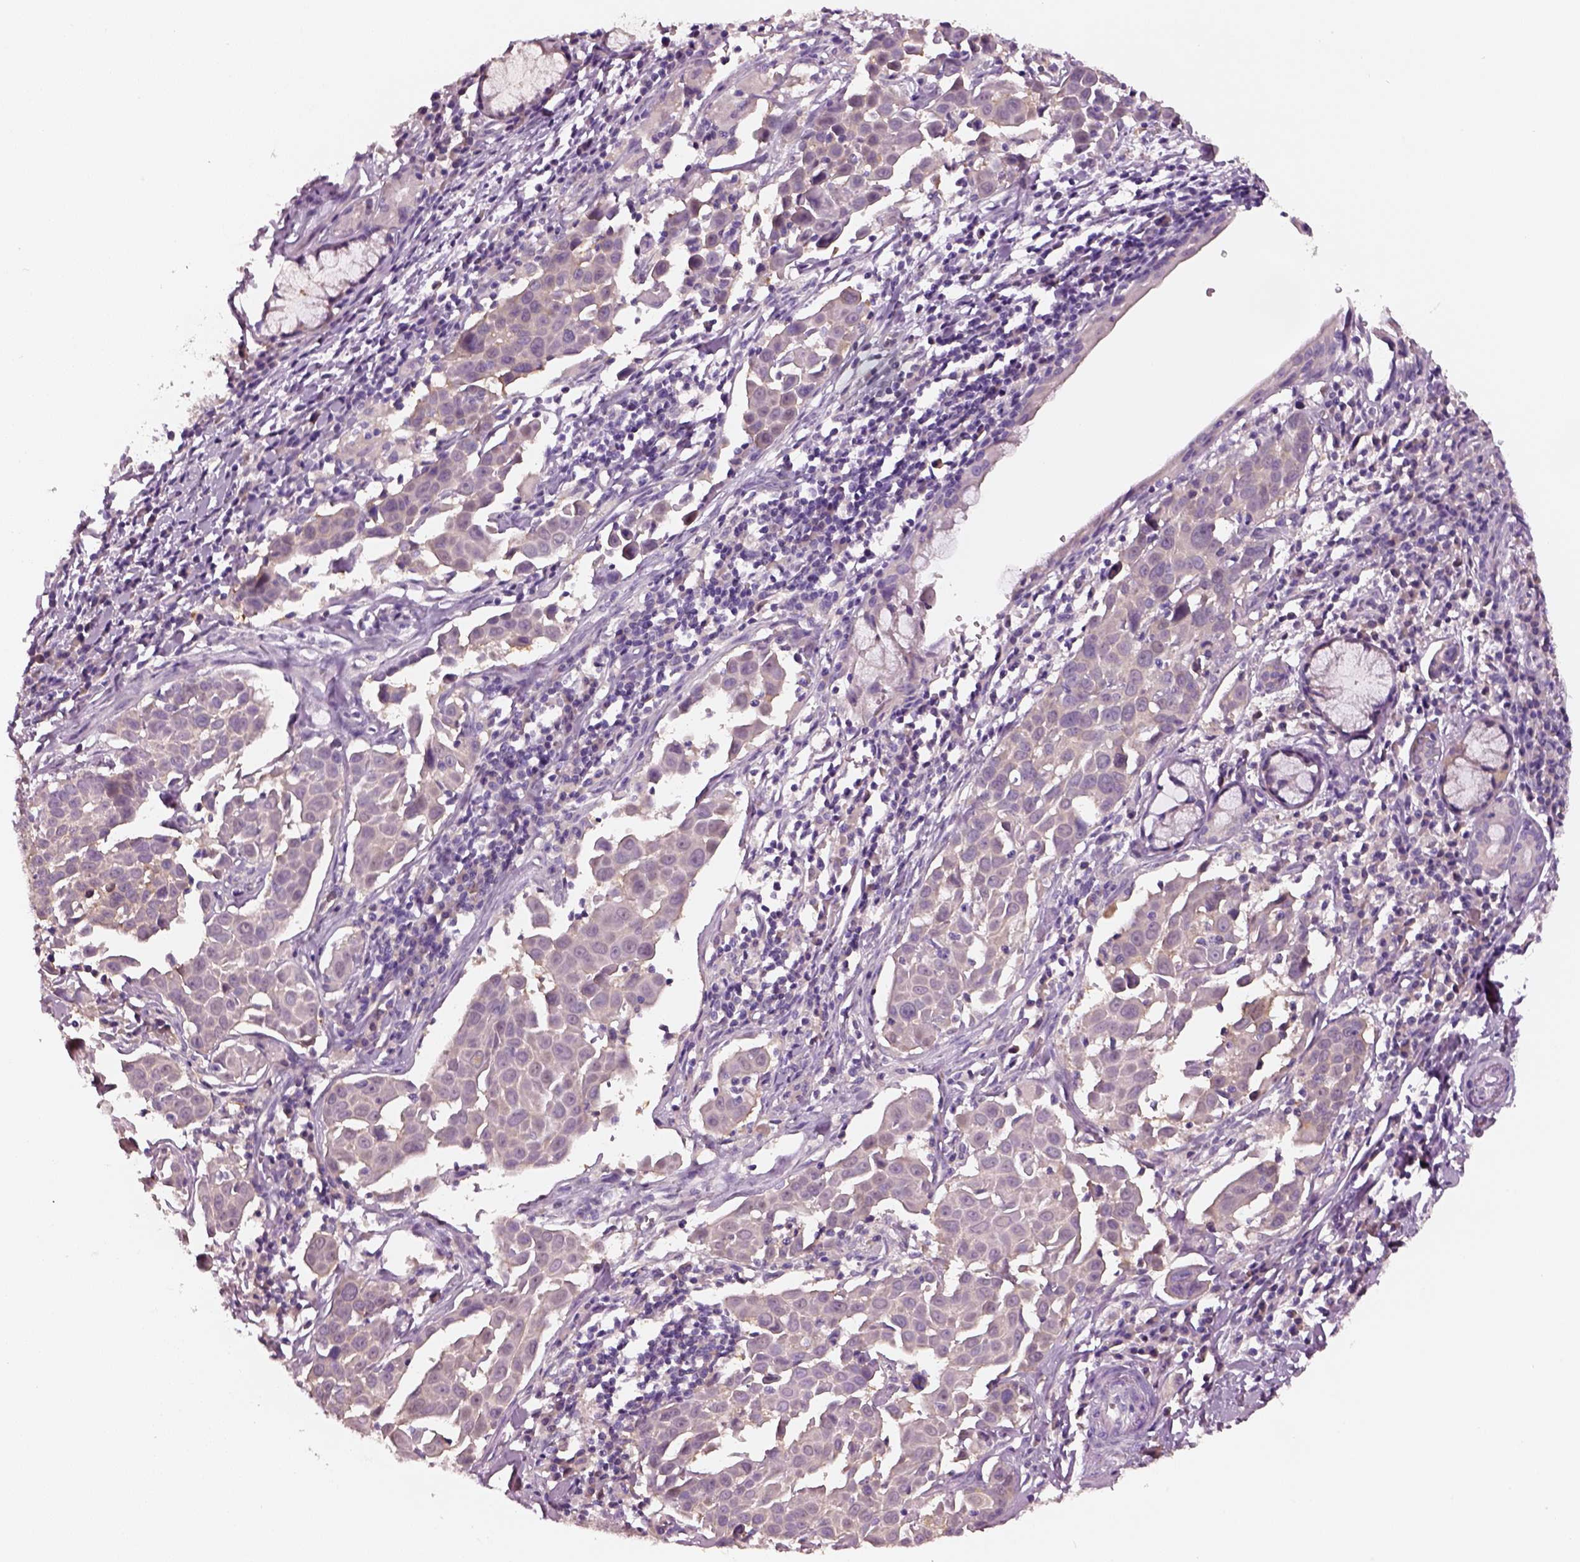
{"staining": {"intensity": "weak", "quantity": "25%-75%", "location": "cytoplasmic/membranous"}, "tissue": "lung cancer", "cell_type": "Tumor cells", "image_type": "cancer", "snomed": [{"axis": "morphology", "description": "Squamous cell carcinoma, NOS"}, {"axis": "topography", "description": "Lung"}], "caption": "The histopathology image displays immunohistochemical staining of squamous cell carcinoma (lung). There is weak cytoplasmic/membranous positivity is present in about 25%-75% of tumor cells.", "gene": "ELSPBP1", "patient": {"sex": "male", "age": 57}}